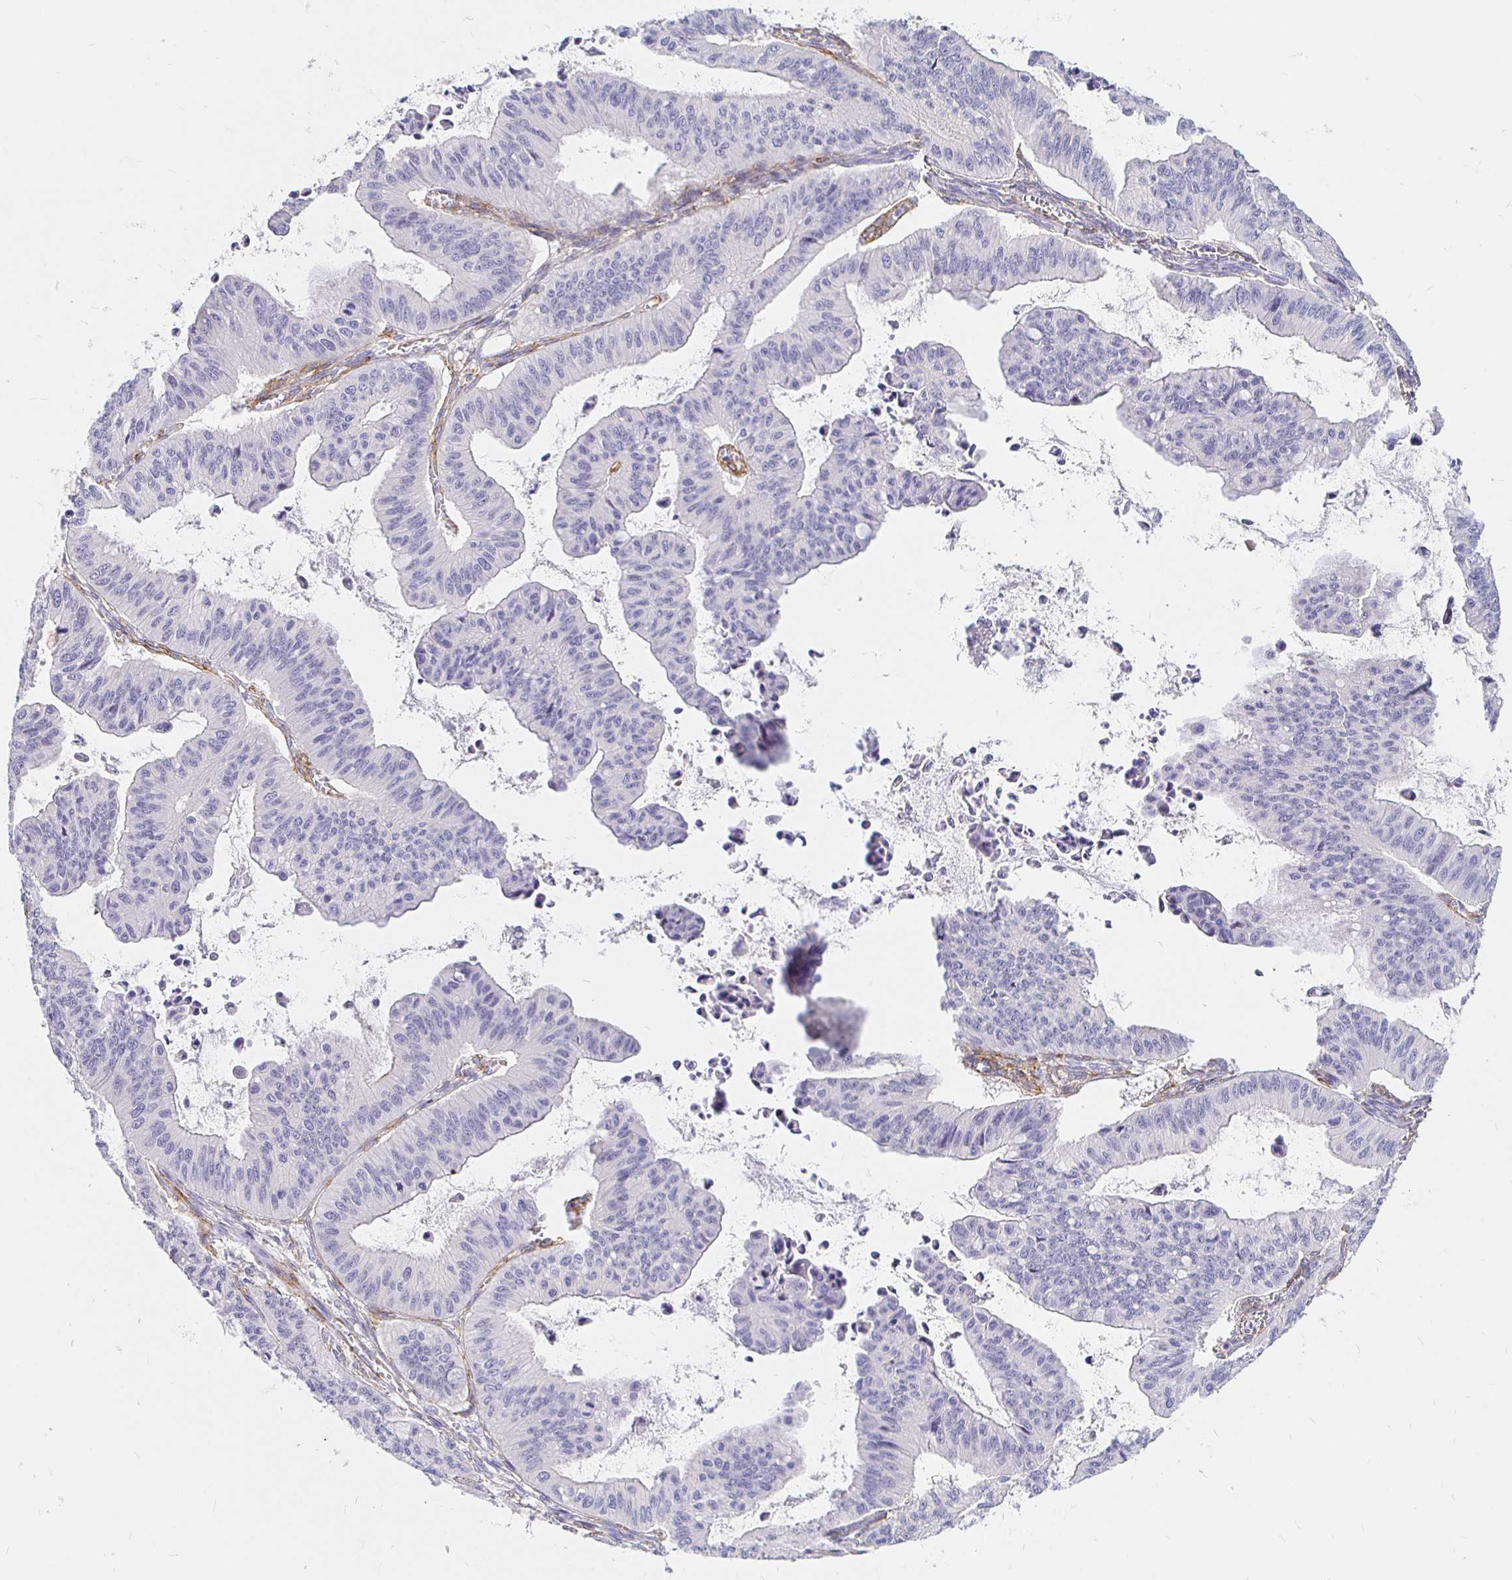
{"staining": {"intensity": "negative", "quantity": "none", "location": "none"}, "tissue": "ovarian cancer", "cell_type": "Tumor cells", "image_type": "cancer", "snomed": [{"axis": "morphology", "description": "Cystadenocarcinoma, mucinous, NOS"}, {"axis": "topography", "description": "Ovary"}], "caption": "This is an IHC micrograph of ovarian cancer (mucinous cystadenocarcinoma). There is no positivity in tumor cells.", "gene": "PALM2AKAP2", "patient": {"sex": "female", "age": 72}}